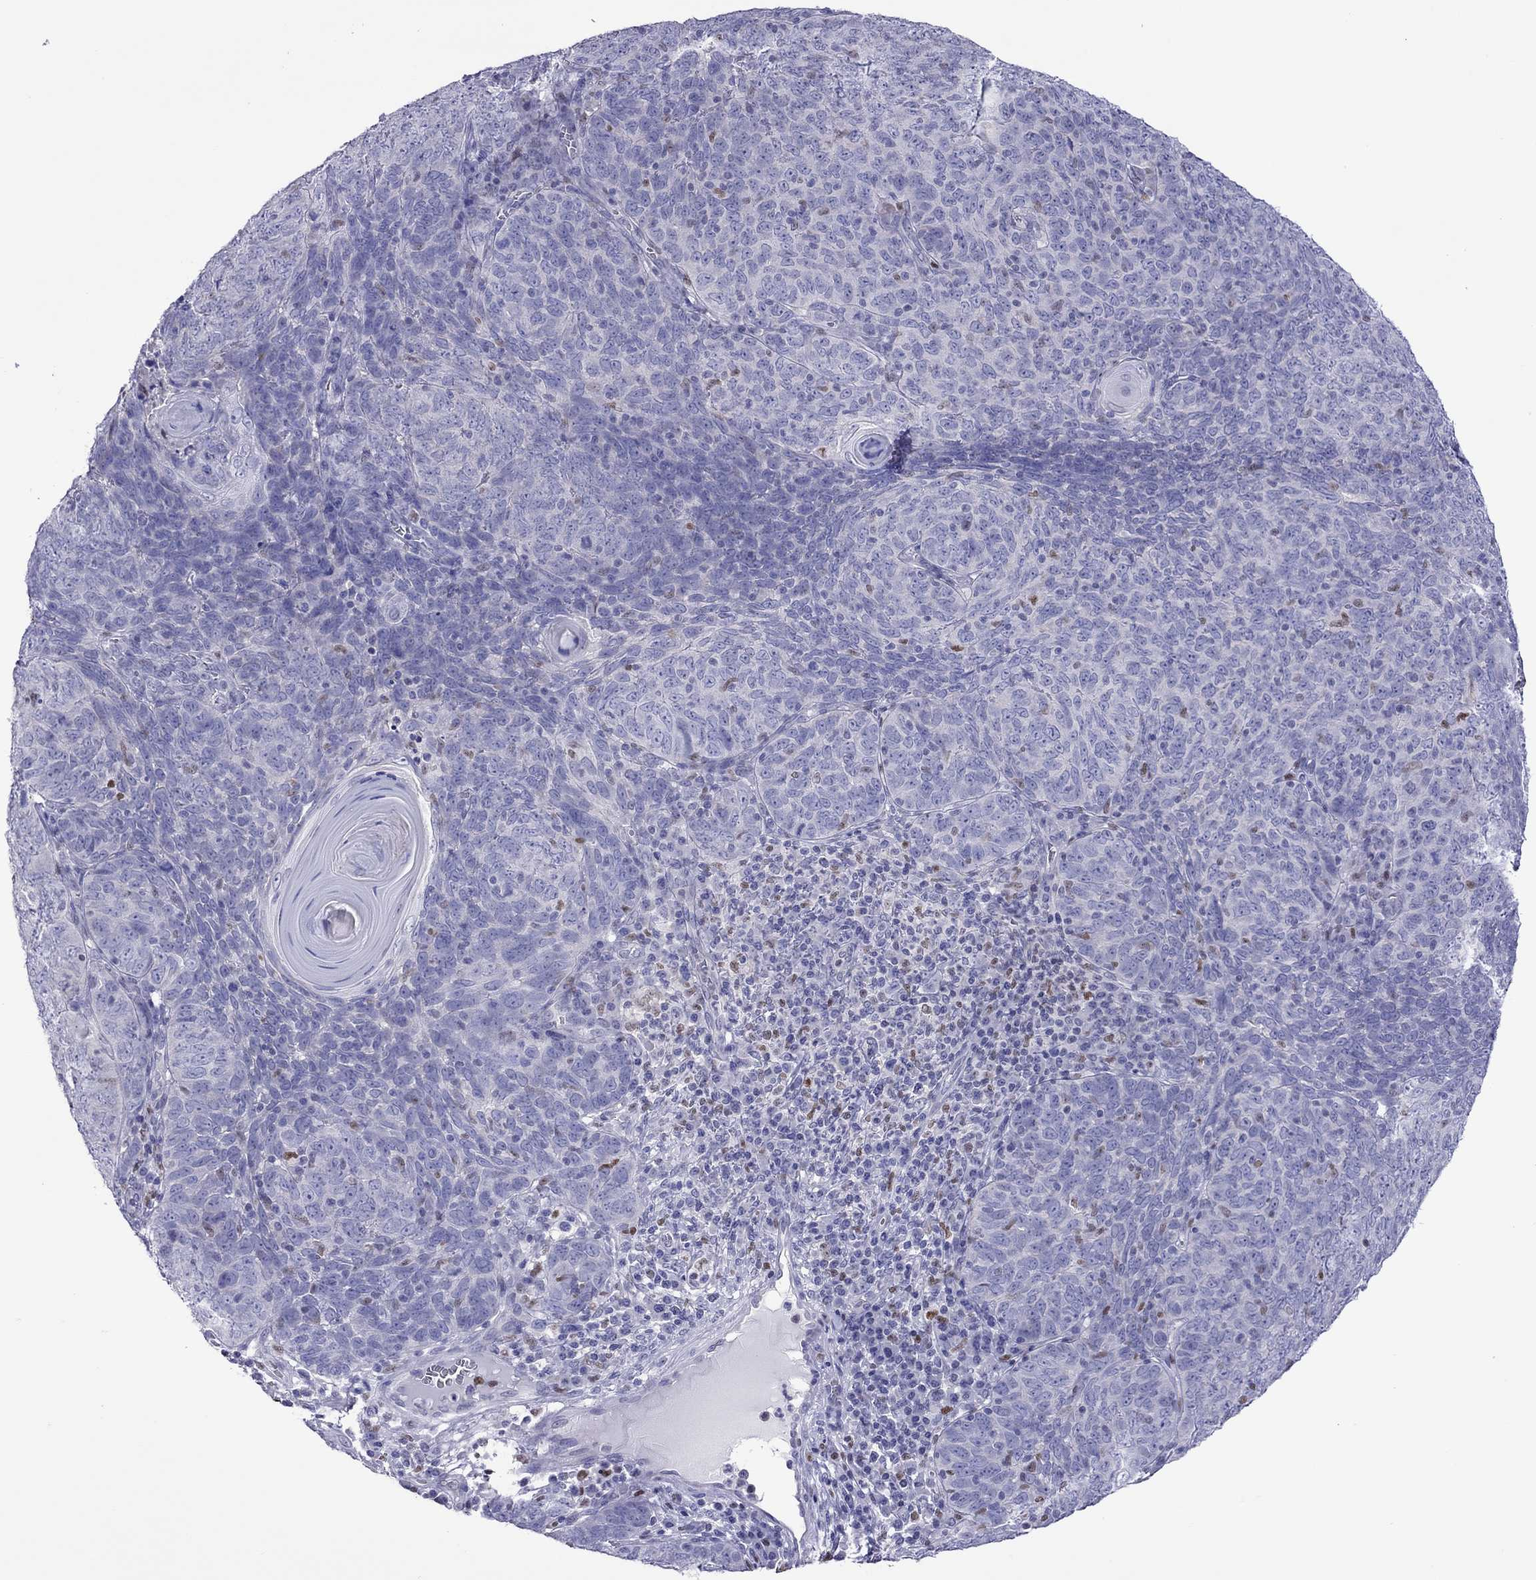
{"staining": {"intensity": "negative", "quantity": "none", "location": "none"}, "tissue": "skin cancer", "cell_type": "Tumor cells", "image_type": "cancer", "snomed": [{"axis": "morphology", "description": "Squamous cell carcinoma, NOS"}, {"axis": "topography", "description": "Skin"}, {"axis": "topography", "description": "Anal"}], "caption": "This is an IHC photomicrograph of human skin cancer (squamous cell carcinoma). There is no expression in tumor cells.", "gene": "MPZ", "patient": {"sex": "female", "age": 51}}